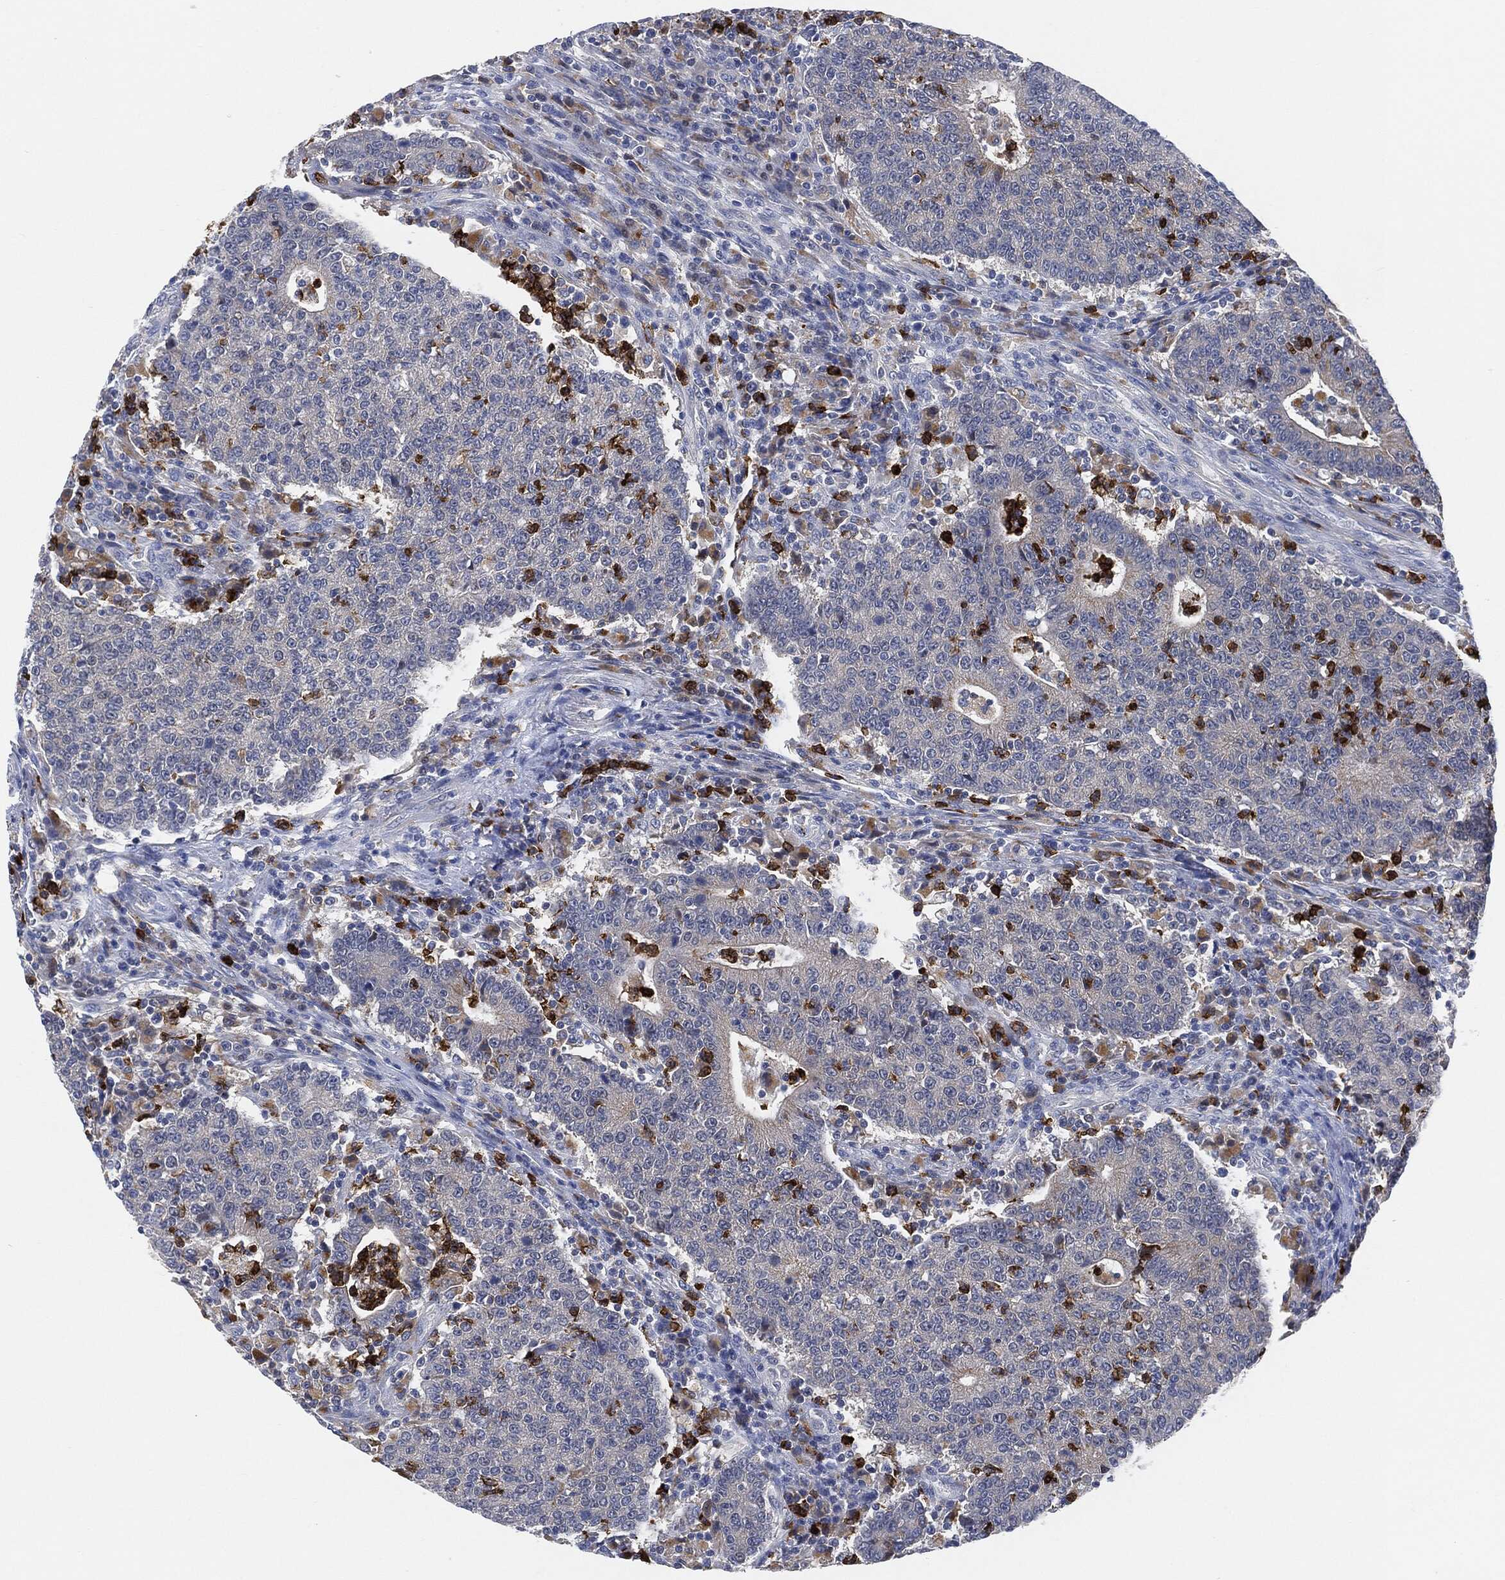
{"staining": {"intensity": "negative", "quantity": "none", "location": "none"}, "tissue": "colorectal cancer", "cell_type": "Tumor cells", "image_type": "cancer", "snomed": [{"axis": "morphology", "description": "Adenocarcinoma, NOS"}, {"axis": "topography", "description": "Colon"}], "caption": "A micrograph of adenocarcinoma (colorectal) stained for a protein demonstrates no brown staining in tumor cells.", "gene": "VSIG4", "patient": {"sex": "female", "age": 75}}